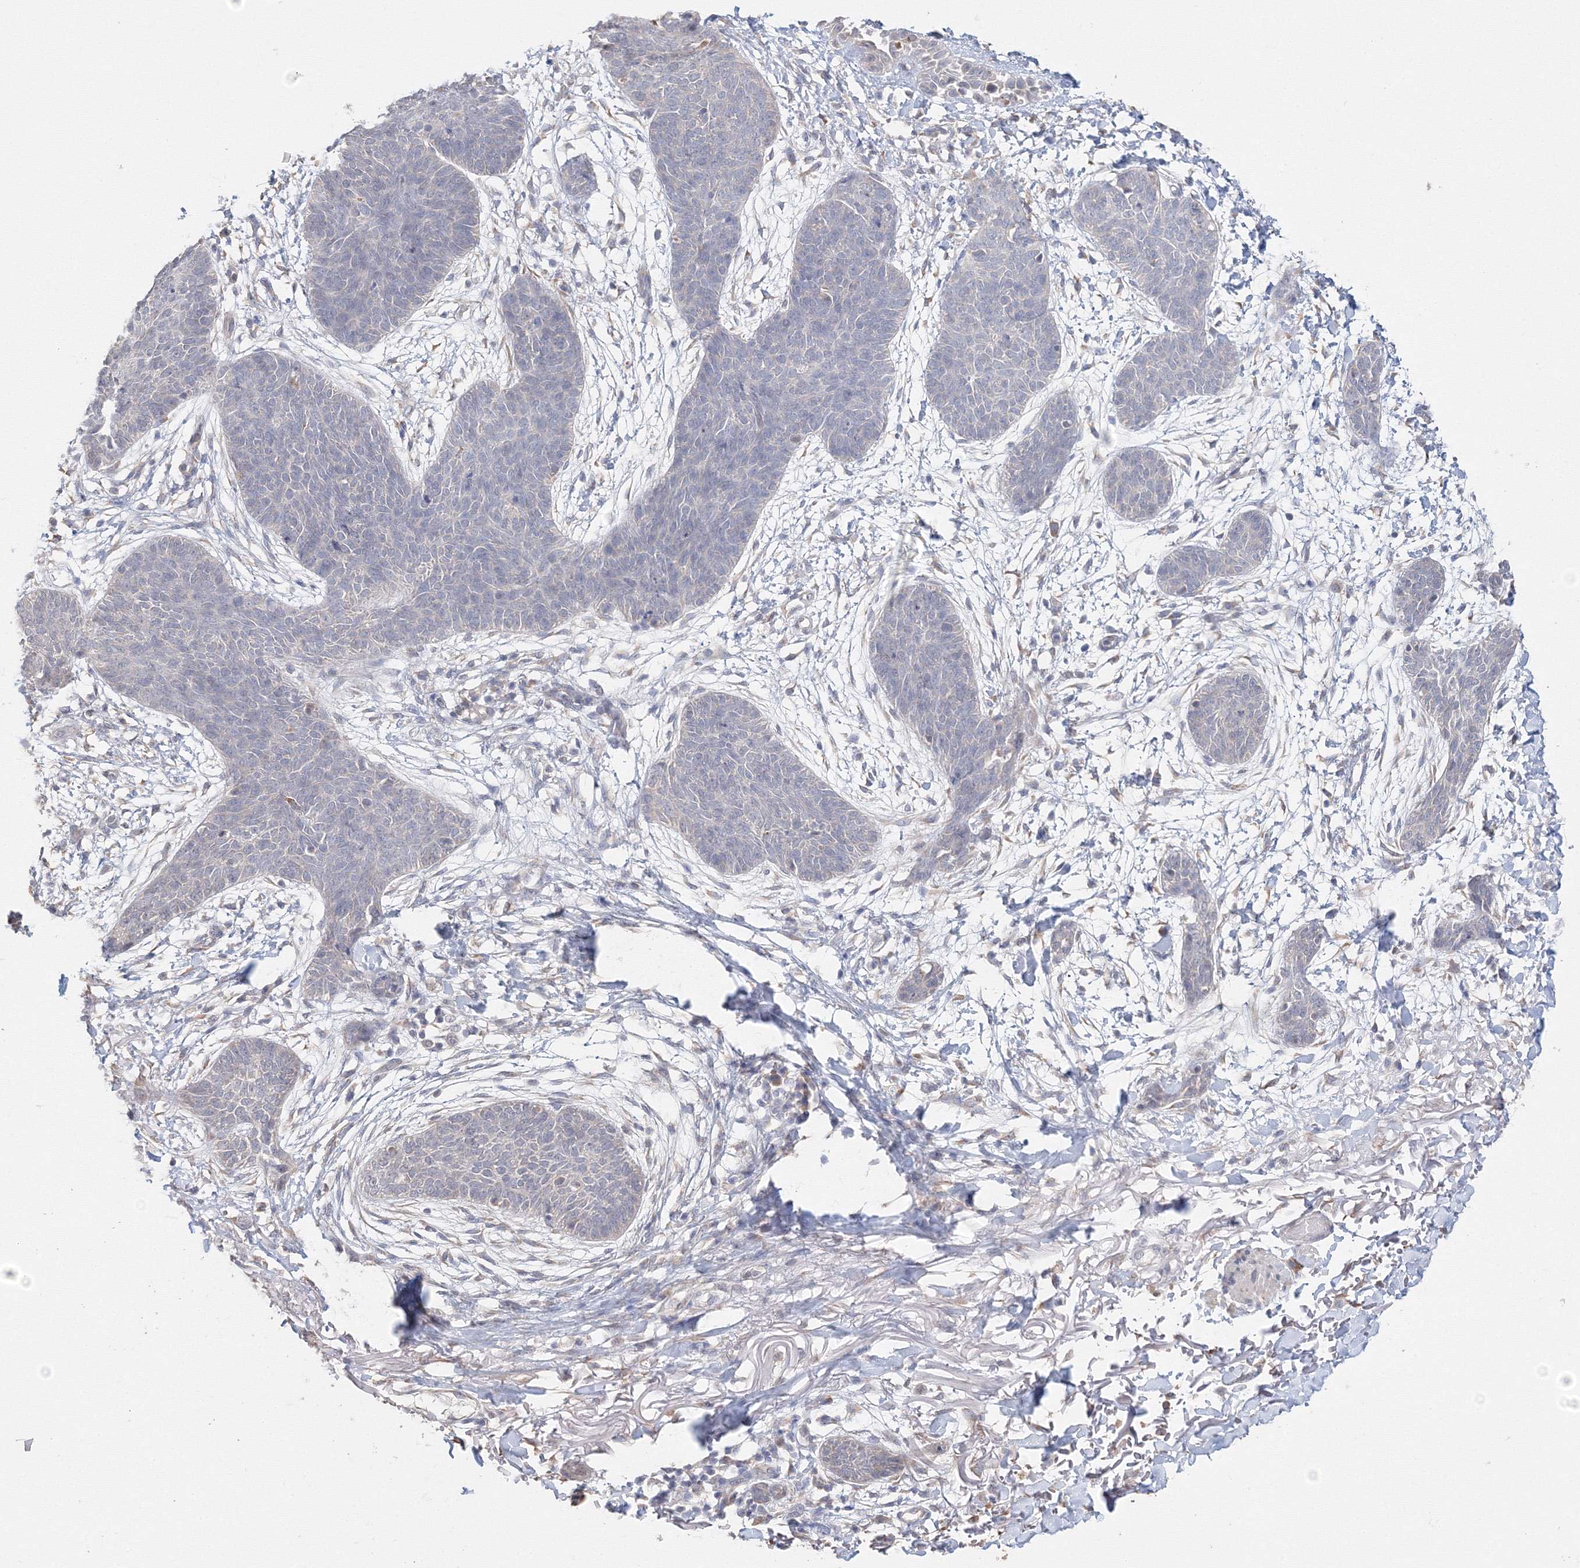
{"staining": {"intensity": "negative", "quantity": "none", "location": "none"}, "tissue": "skin cancer", "cell_type": "Tumor cells", "image_type": "cancer", "snomed": [{"axis": "morphology", "description": "Basal cell carcinoma"}, {"axis": "topography", "description": "Skin"}], "caption": "Immunohistochemistry of skin cancer (basal cell carcinoma) displays no staining in tumor cells.", "gene": "DHRS12", "patient": {"sex": "male", "age": 85}}